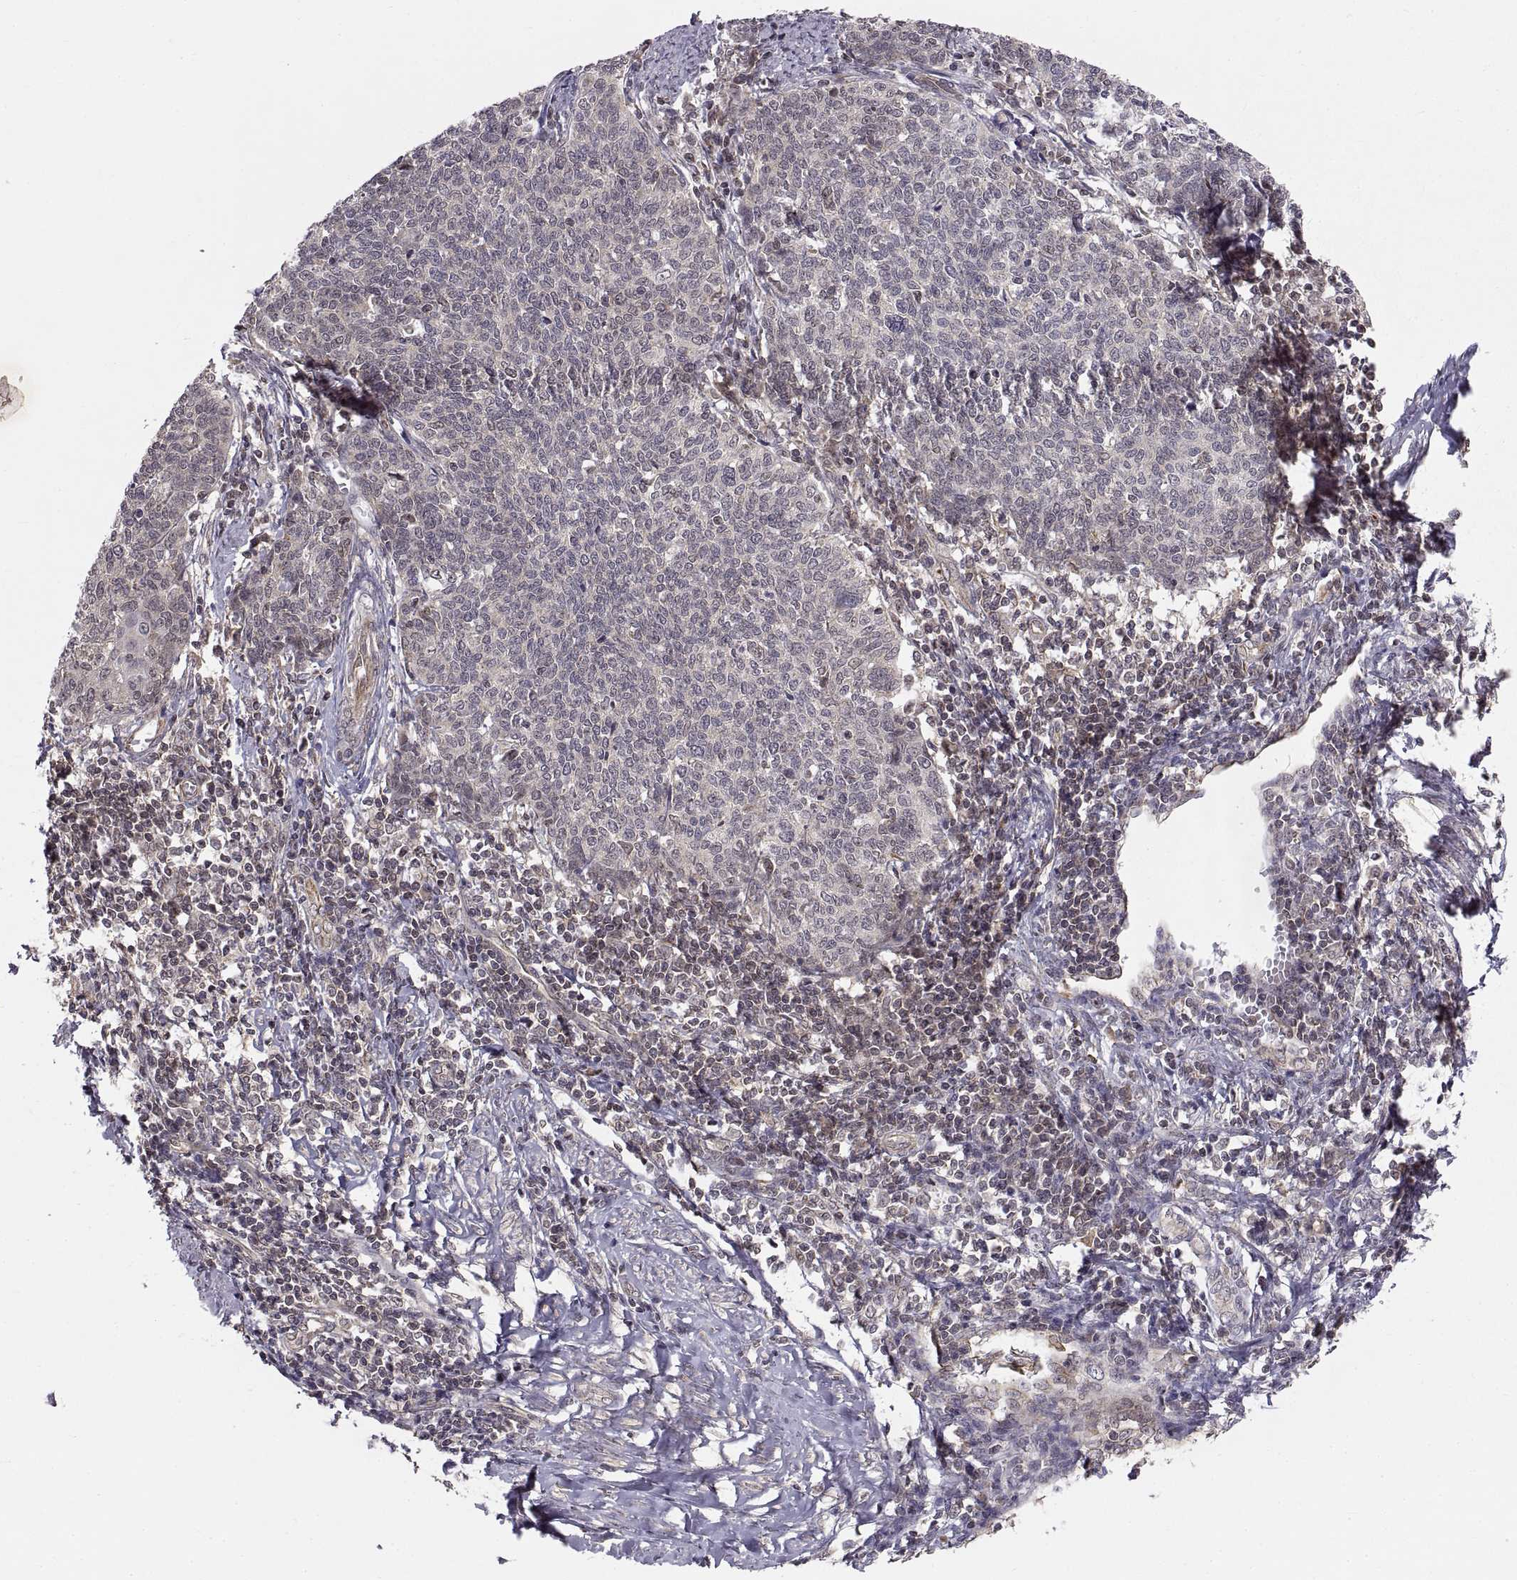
{"staining": {"intensity": "weak", "quantity": "<25%", "location": "cytoplasmic/membranous"}, "tissue": "cervical cancer", "cell_type": "Tumor cells", "image_type": "cancer", "snomed": [{"axis": "morphology", "description": "Squamous cell carcinoma, NOS"}, {"axis": "topography", "description": "Cervix"}], "caption": "A high-resolution image shows immunohistochemistry staining of cervical squamous cell carcinoma, which exhibits no significant positivity in tumor cells. The staining is performed using DAB (3,3'-diaminobenzidine) brown chromogen with nuclei counter-stained in using hematoxylin.", "gene": "ABL2", "patient": {"sex": "female", "age": 39}}